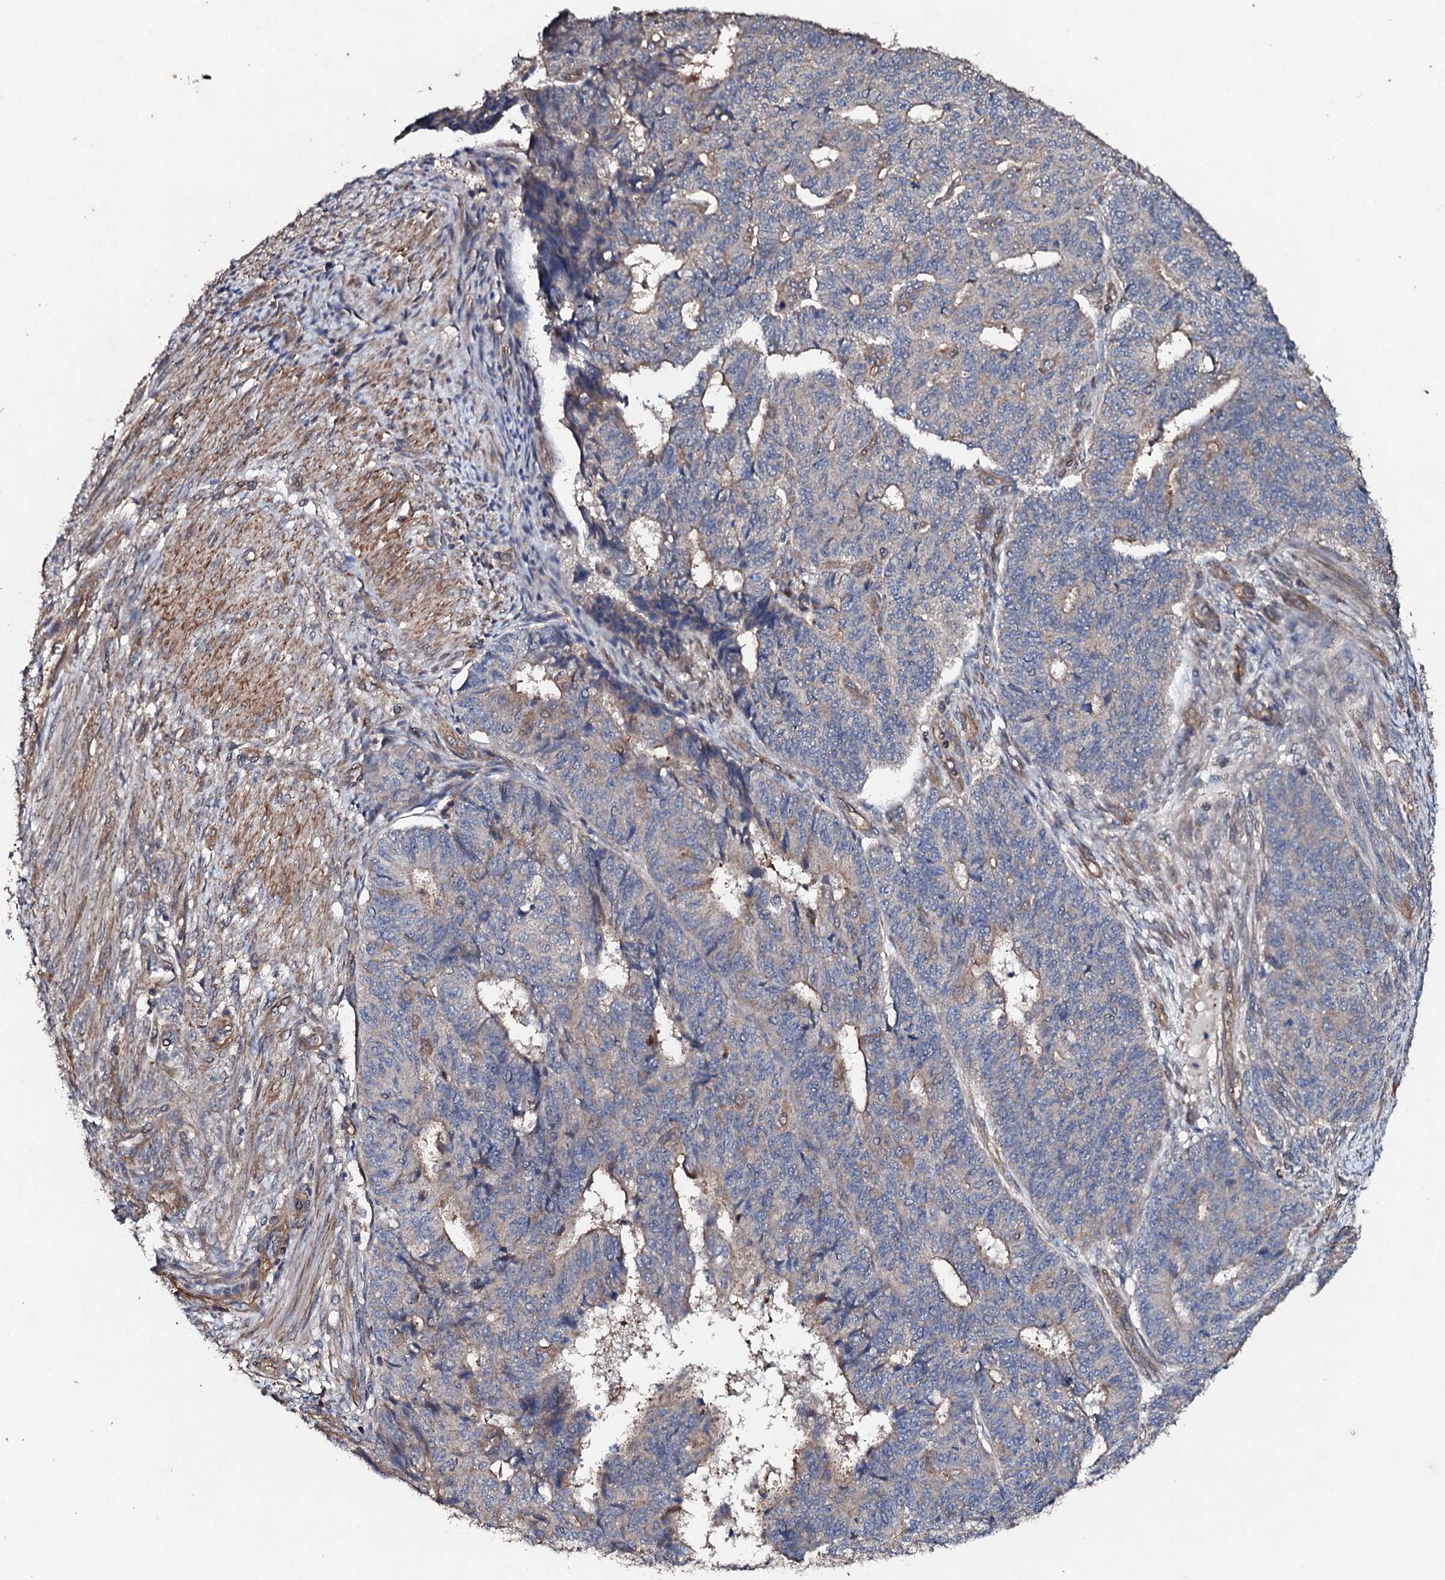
{"staining": {"intensity": "weak", "quantity": "<25%", "location": "cytoplasmic/membranous"}, "tissue": "endometrial cancer", "cell_type": "Tumor cells", "image_type": "cancer", "snomed": [{"axis": "morphology", "description": "Adenocarcinoma, NOS"}, {"axis": "topography", "description": "Endometrium"}], "caption": "Adenocarcinoma (endometrial) stained for a protein using immunohistochemistry displays no expression tumor cells.", "gene": "MOCOS", "patient": {"sex": "female", "age": 32}}